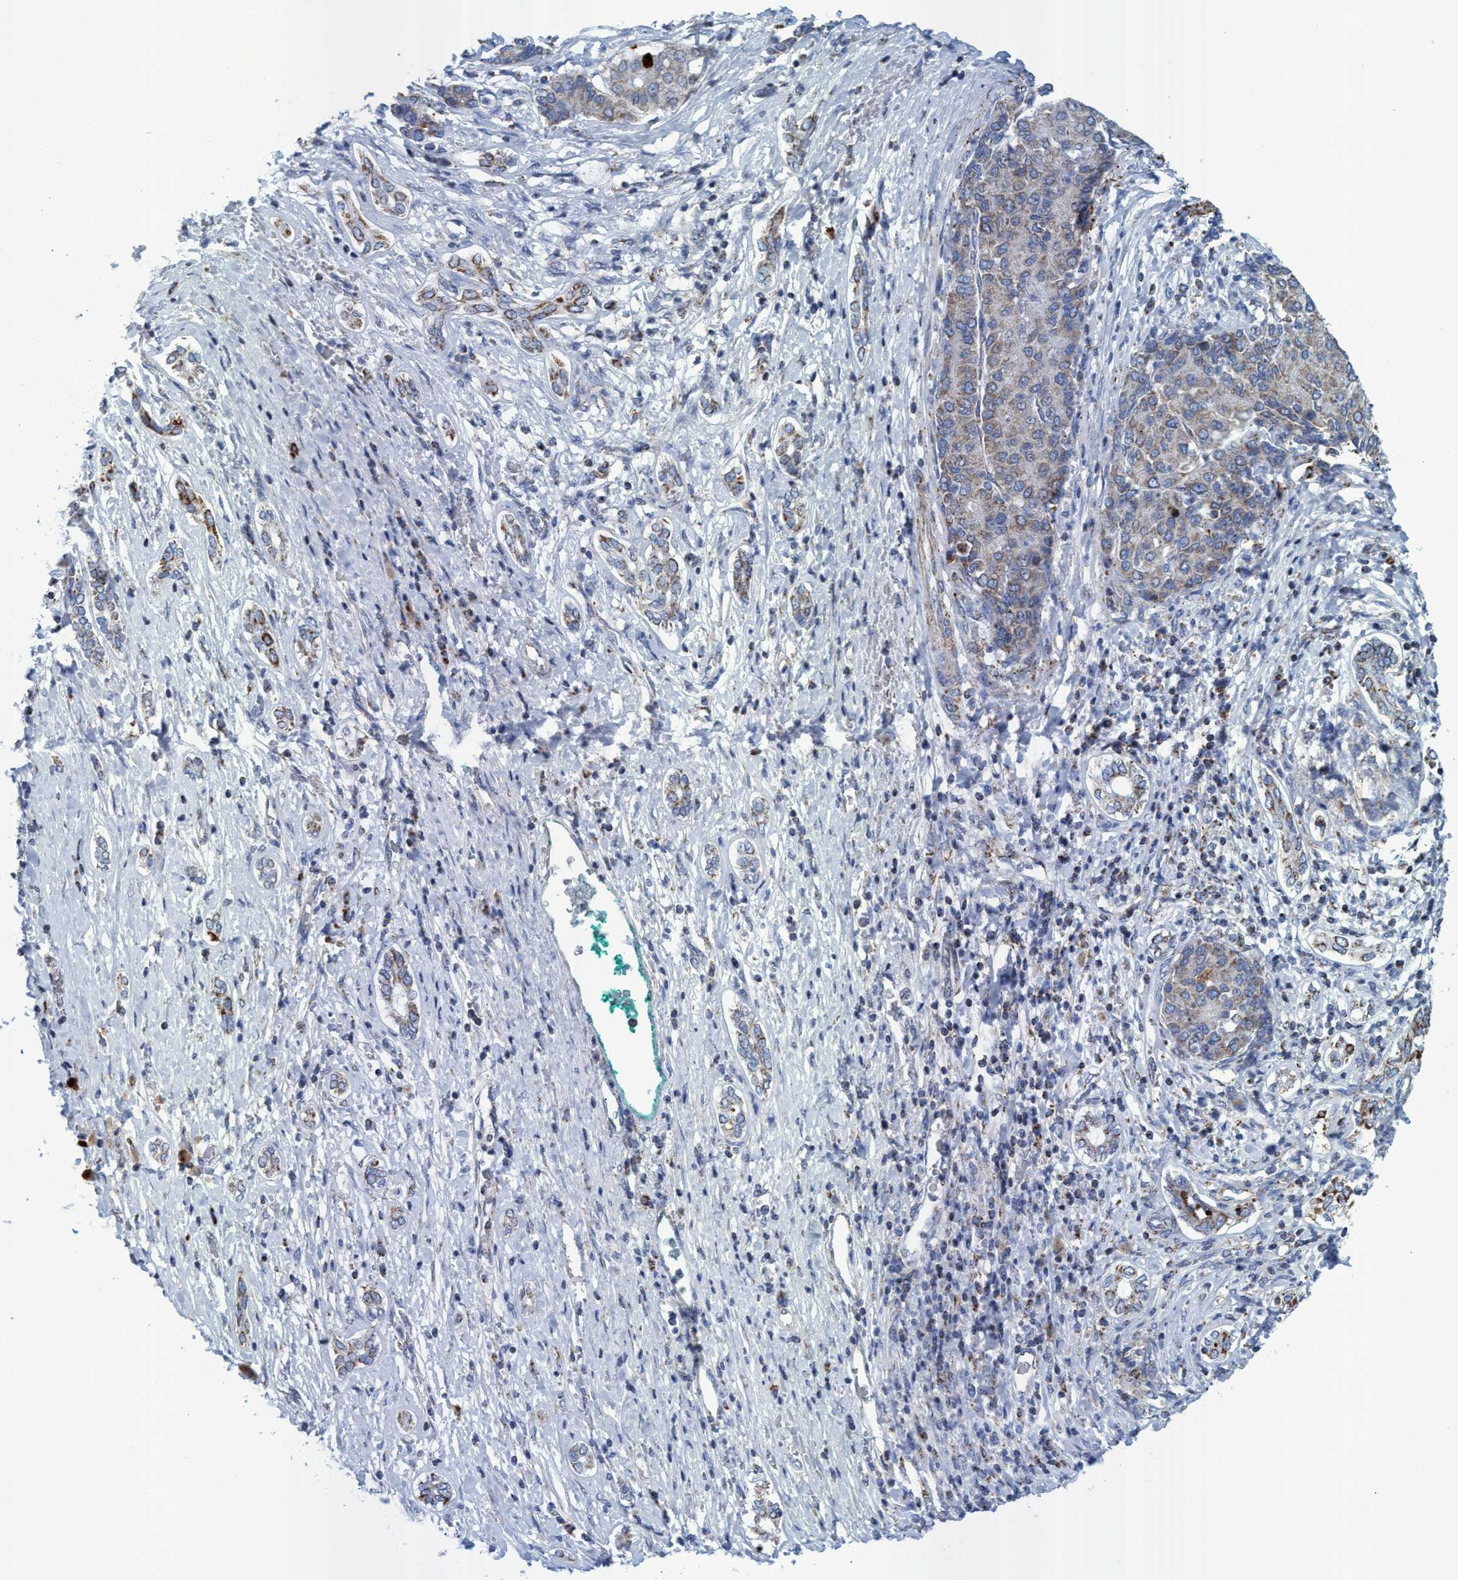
{"staining": {"intensity": "weak", "quantity": ">75%", "location": "cytoplasmic/membranous"}, "tissue": "liver cancer", "cell_type": "Tumor cells", "image_type": "cancer", "snomed": [{"axis": "morphology", "description": "Carcinoma, Hepatocellular, NOS"}, {"axis": "topography", "description": "Liver"}], "caption": "Weak cytoplasmic/membranous staining is appreciated in about >75% of tumor cells in hepatocellular carcinoma (liver).", "gene": "GGA3", "patient": {"sex": "male", "age": 65}}